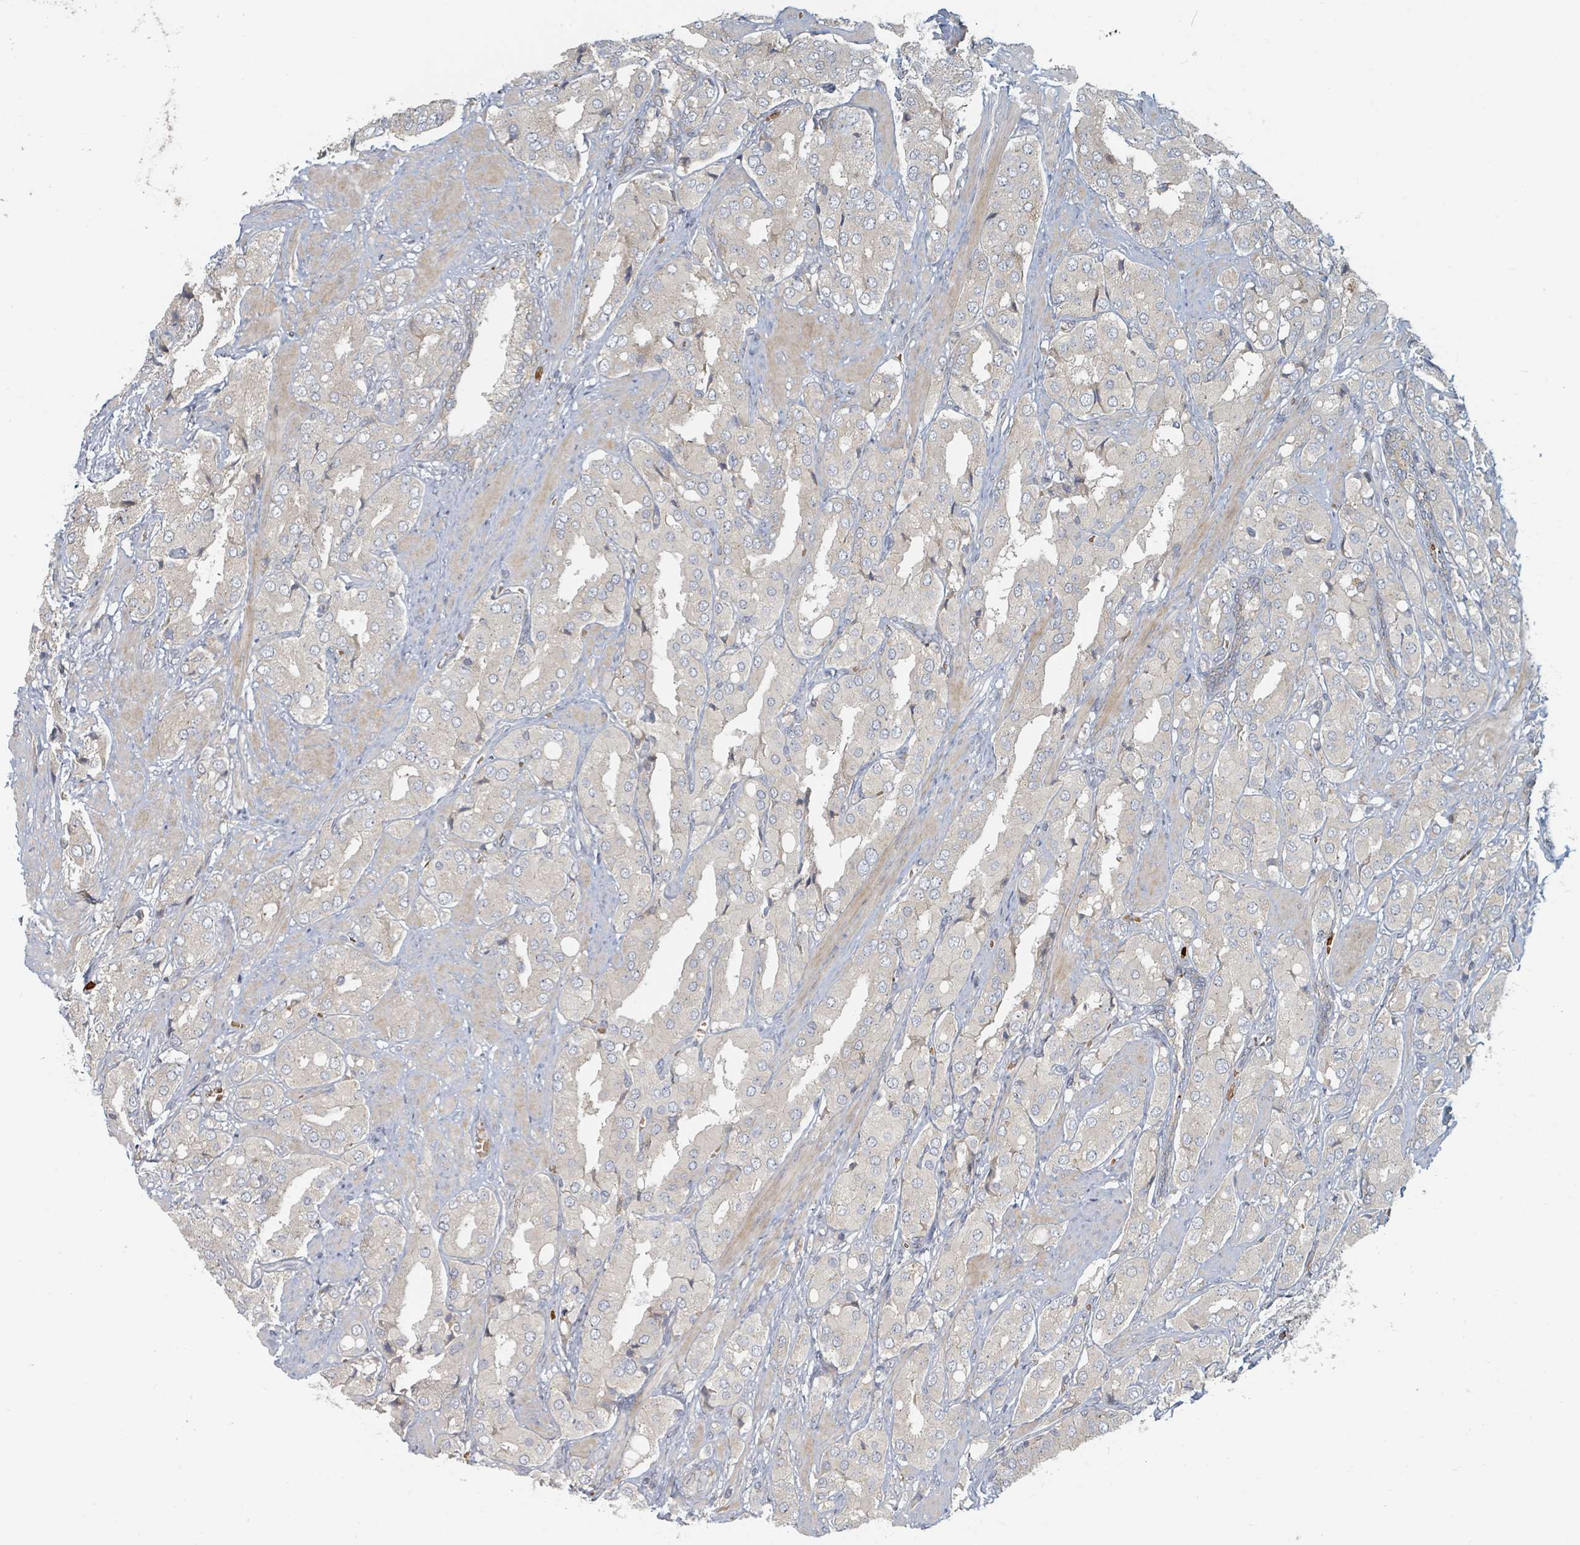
{"staining": {"intensity": "negative", "quantity": "none", "location": "none"}, "tissue": "prostate cancer", "cell_type": "Tumor cells", "image_type": "cancer", "snomed": [{"axis": "morphology", "description": "Adenocarcinoma, High grade"}, {"axis": "topography", "description": "Prostate"}], "caption": "An immunohistochemistry photomicrograph of prostate cancer (adenocarcinoma (high-grade)) is shown. There is no staining in tumor cells of prostate cancer (adenocarcinoma (high-grade)).", "gene": "TRPC4AP", "patient": {"sex": "male", "age": 71}}